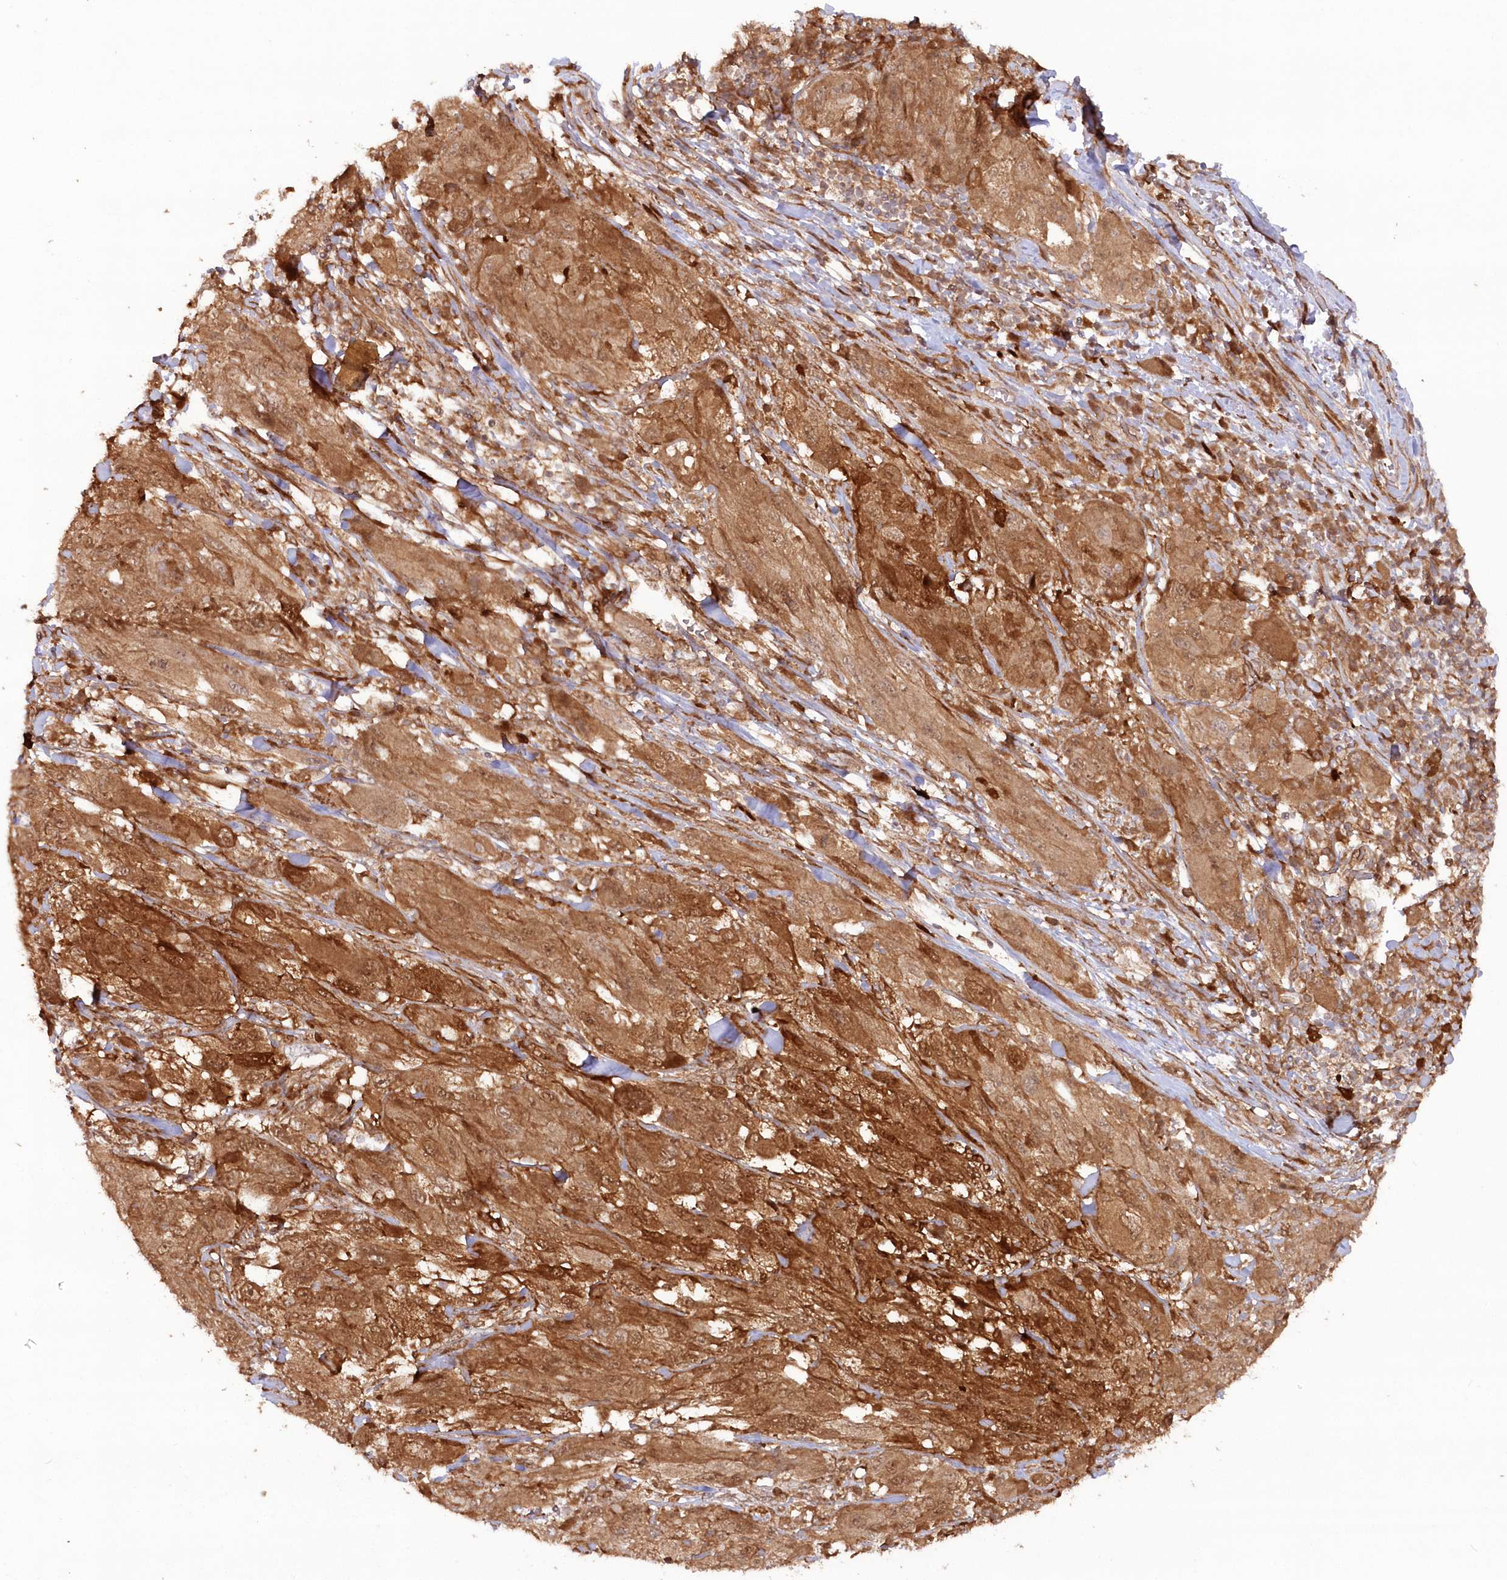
{"staining": {"intensity": "moderate", "quantity": ">75%", "location": "cytoplasmic/membranous"}, "tissue": "melanoma", "cell_type": "Tumor cells", "image_type": "cancer", "snomed": [{"axis": "morphology", "description": "Malignant melanoma, NOS"}, {"axis": "topography", "description": "Skin"}], "caption": "Malignant melanoma was stained to show a protein in brown. There is medium levels of moderate cytoplasmic/membranous expression in approximately >75% of tumor cells. (DAB IHC with brightfield microscopy, high magnification).", "gene": "GBE1", "patient": {"sex": "female", "age": 91}}